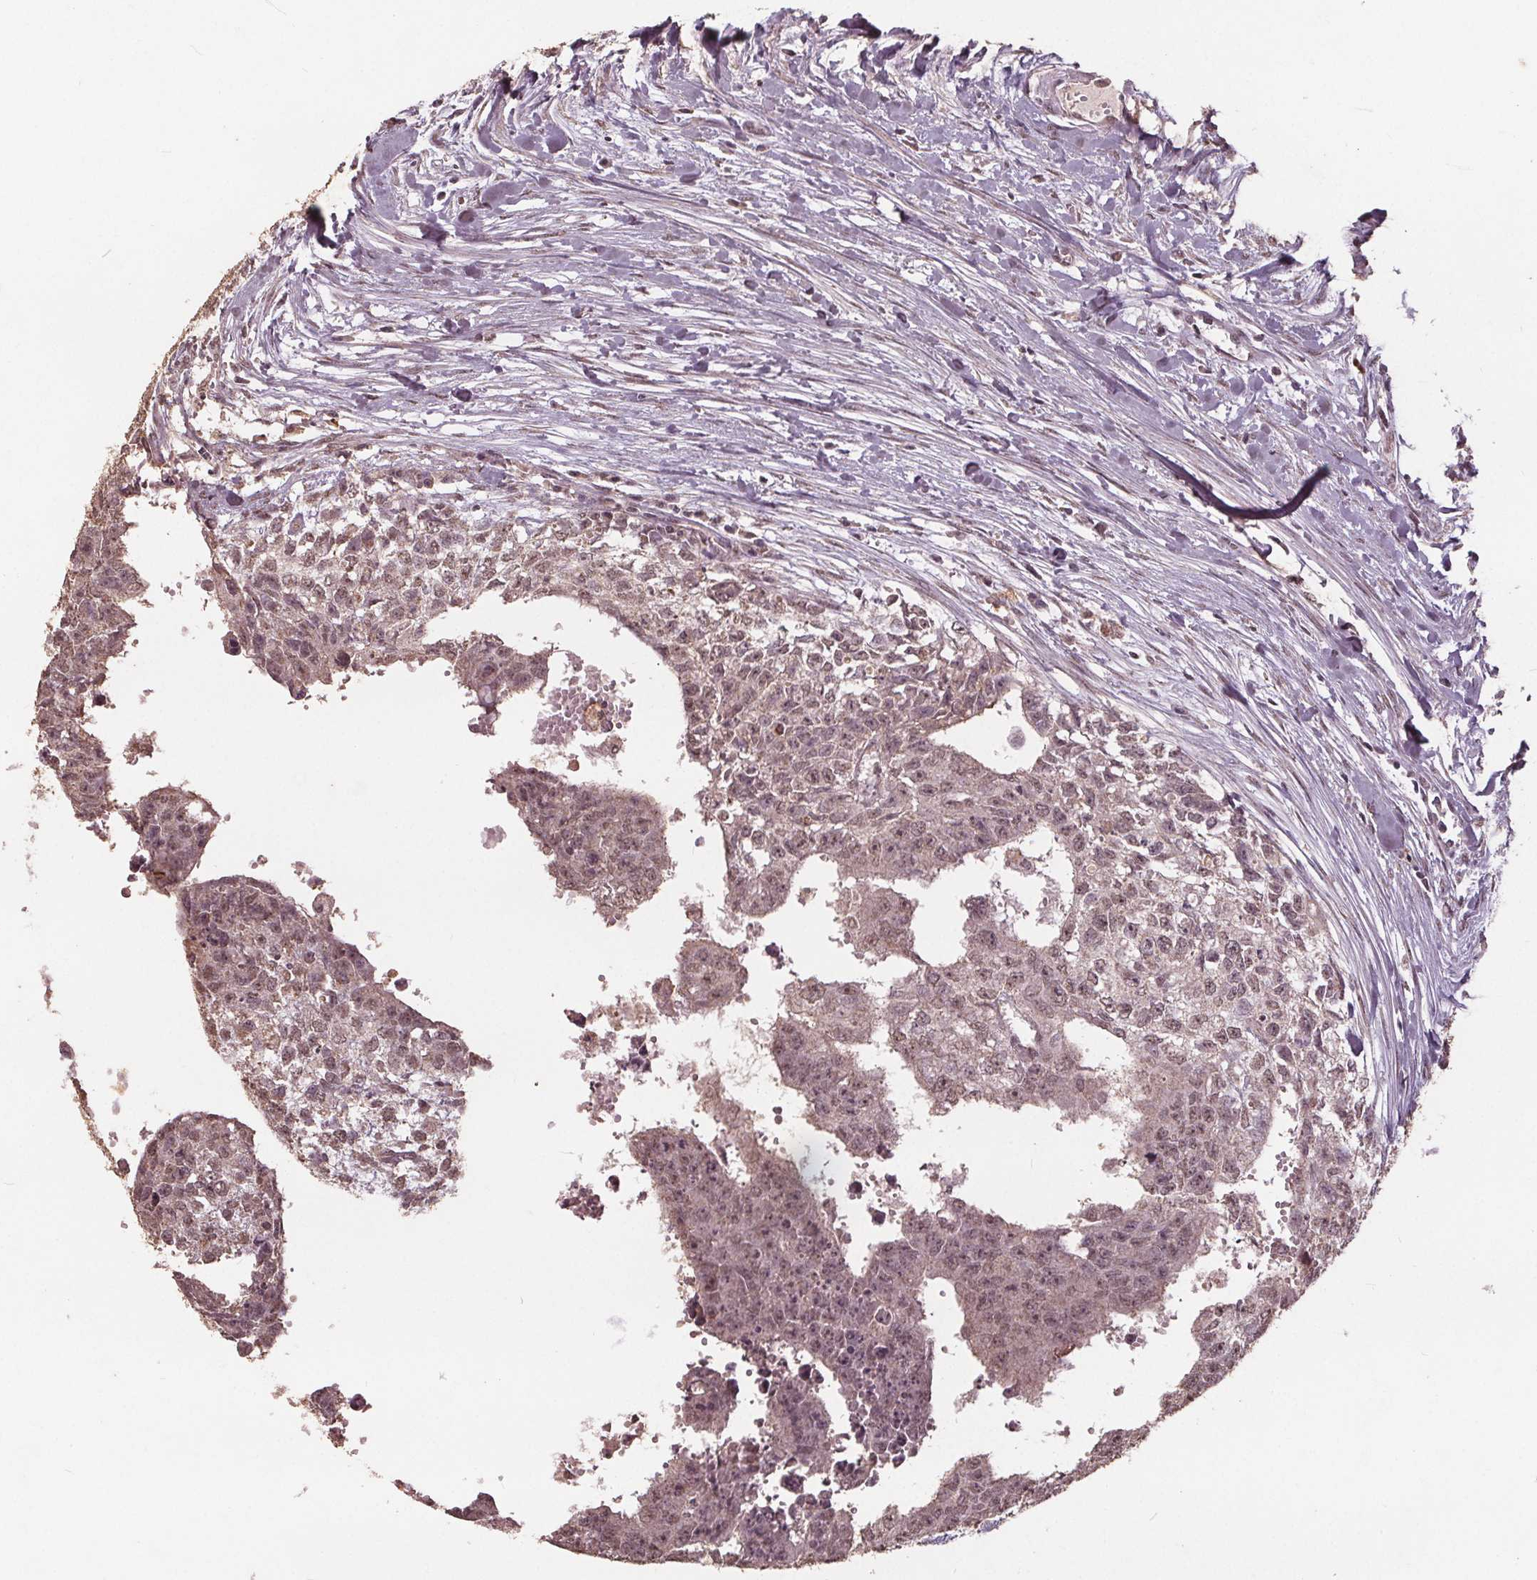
{"staining": {"intensity": "weak", "quantity": "<25%", "location": "nuclear"}, "tissue": "testis cancer", "cell_type": "Tumor cells", "image_type": "cancer", "snomed": [{"axis": "morphology", "description": "Carcinoma, Embryonal, NOS"}, {"axis": "morphology", "description": "Teratoma, malignant, NOS"}, {"axis": "topography", "description": "Testis"}], "caption": "Protein analysis of embryonal carcinoma (testis) reveals no significant staining in tumor cells.", "gene": "DSG3", "patient": {"sex": "male", "age": 24}}